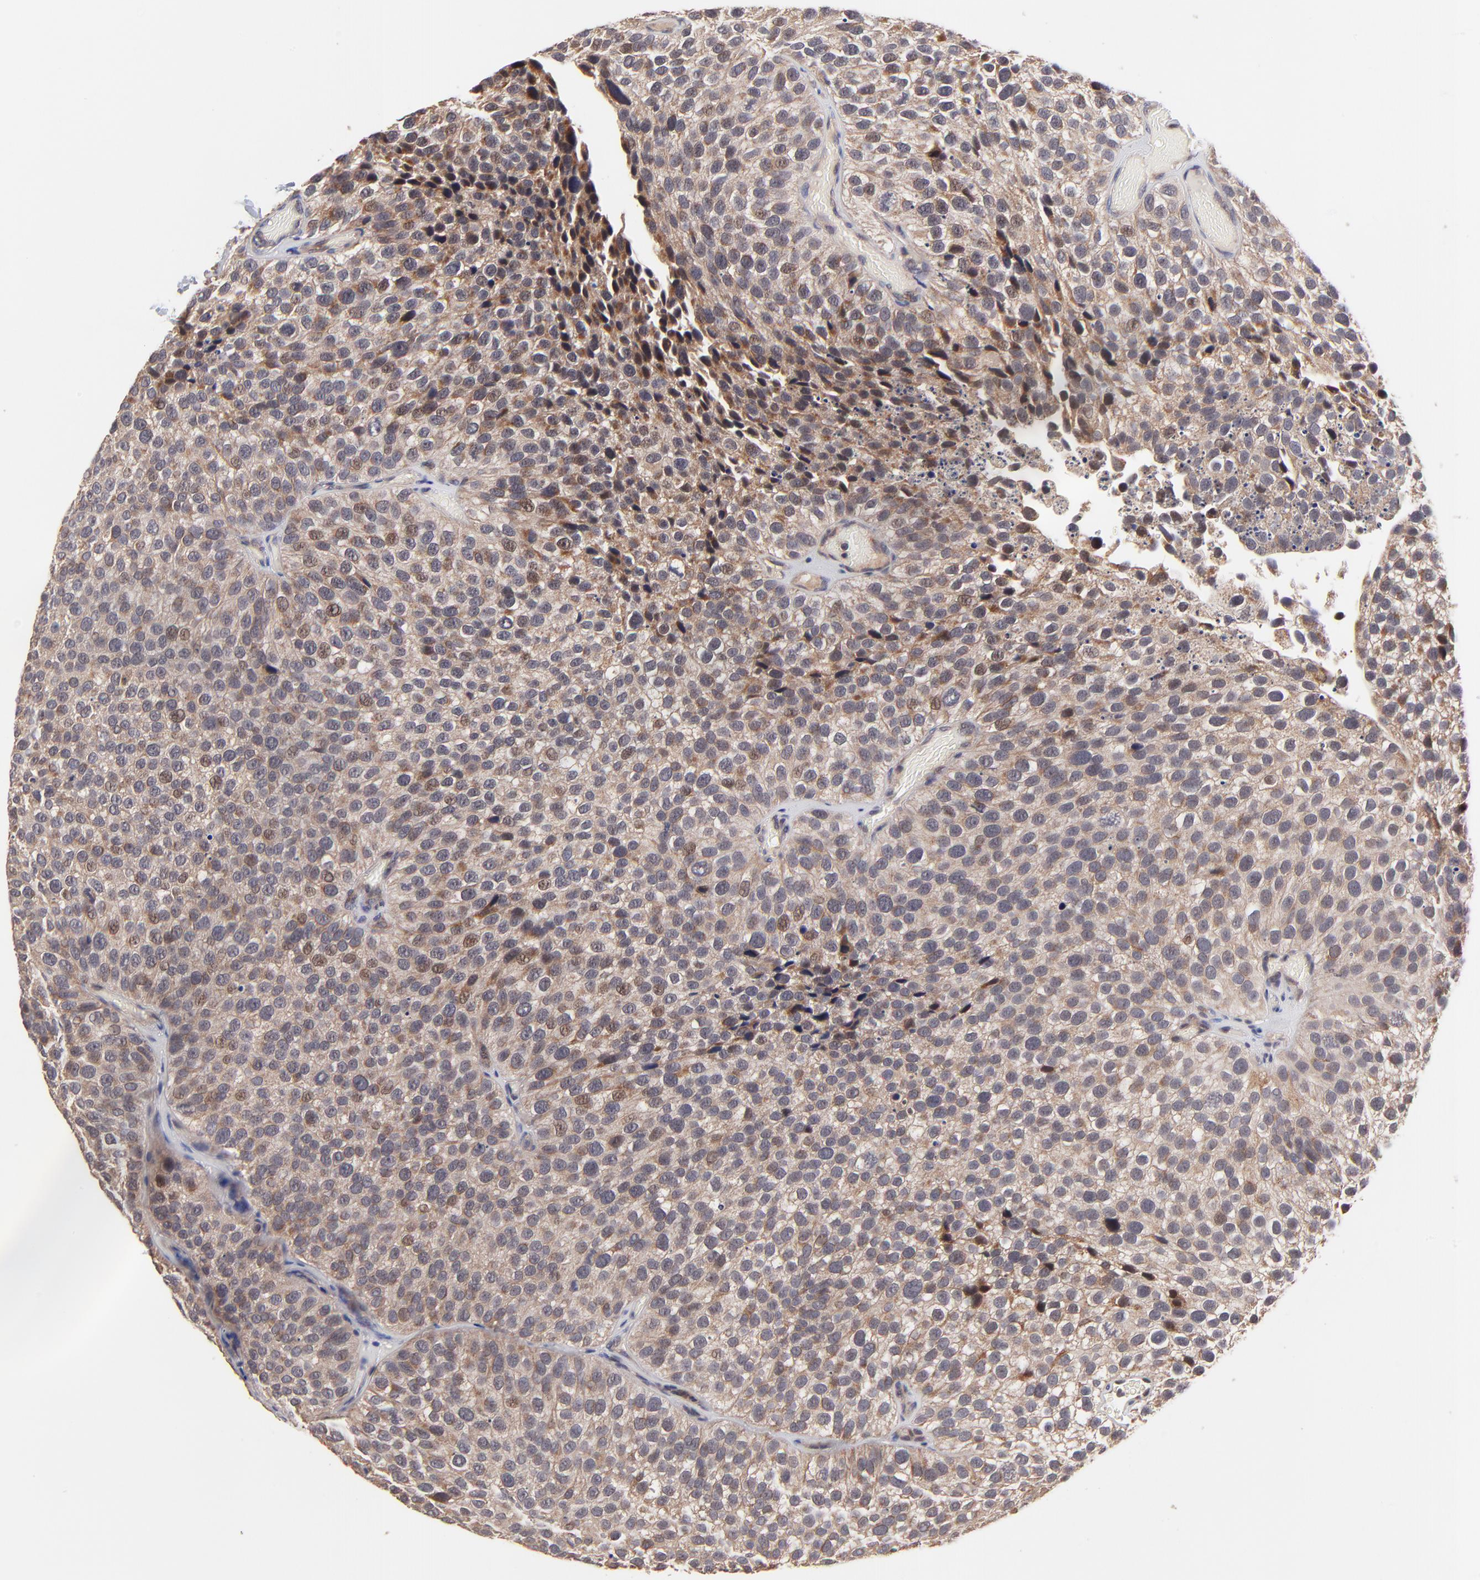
{"staining": {"intensity": "moderate", "quantity": ">75%", "location": "cytoplasmic/membranous"}, "tissue": "urothelial cancer", "cell_type": "Tumor cells", "image_type": "cancer", "snomed": [{"axis": "morphology", "description": "Urothelial carcinoma, High grade"}, {"axis": "topography", "description": "Urinary bladder"}], "caption": "Urothelial cancer stained with IHC exhibits moderate cytoplasmic/membranous staining in approximately >75% of tumor cells.", "gene": "BAIAP2L2", "patient": {"sex": "male", "age": 72}}